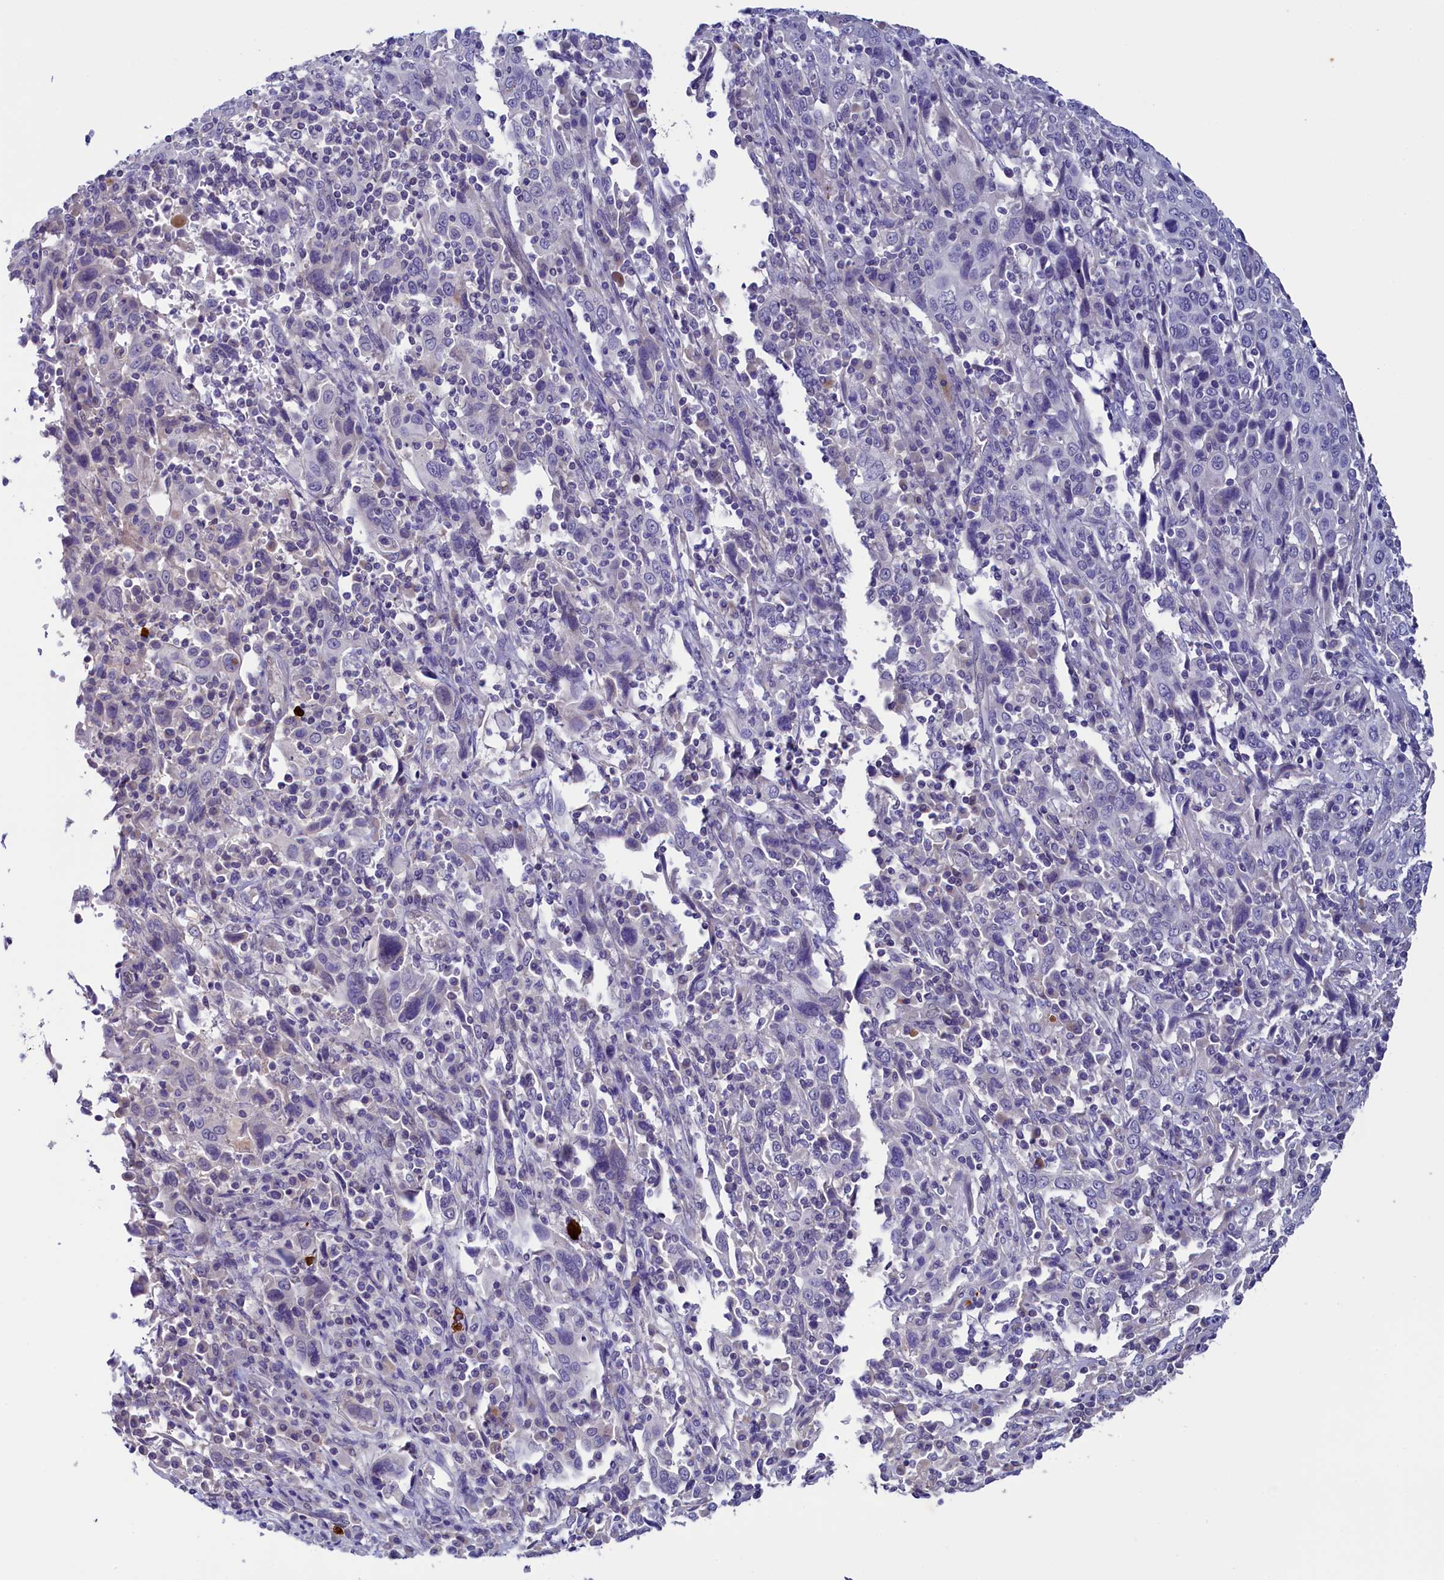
{"staining": {"intensity": "negative", "quantity": "none", "location": "none"}, "tissue": "cervical cancer", "cell_type": "Tumor cells", "image_type": "cancer", "snomed": [{"axis": "morphology", "description": "Squamous cell carcinoma, NOS"}, {"axis": "topography", "description": "Cervix"}], "caption": "An immunohistochemistry micrograph of cervical cancer (squamous cell carcinoma) is shown. There is no staining in tumor cells of cervical cancer (squamous cell carcinoma).", "gene": "FLYWCH2", "patient": {"sex": "female", "age": 46}}